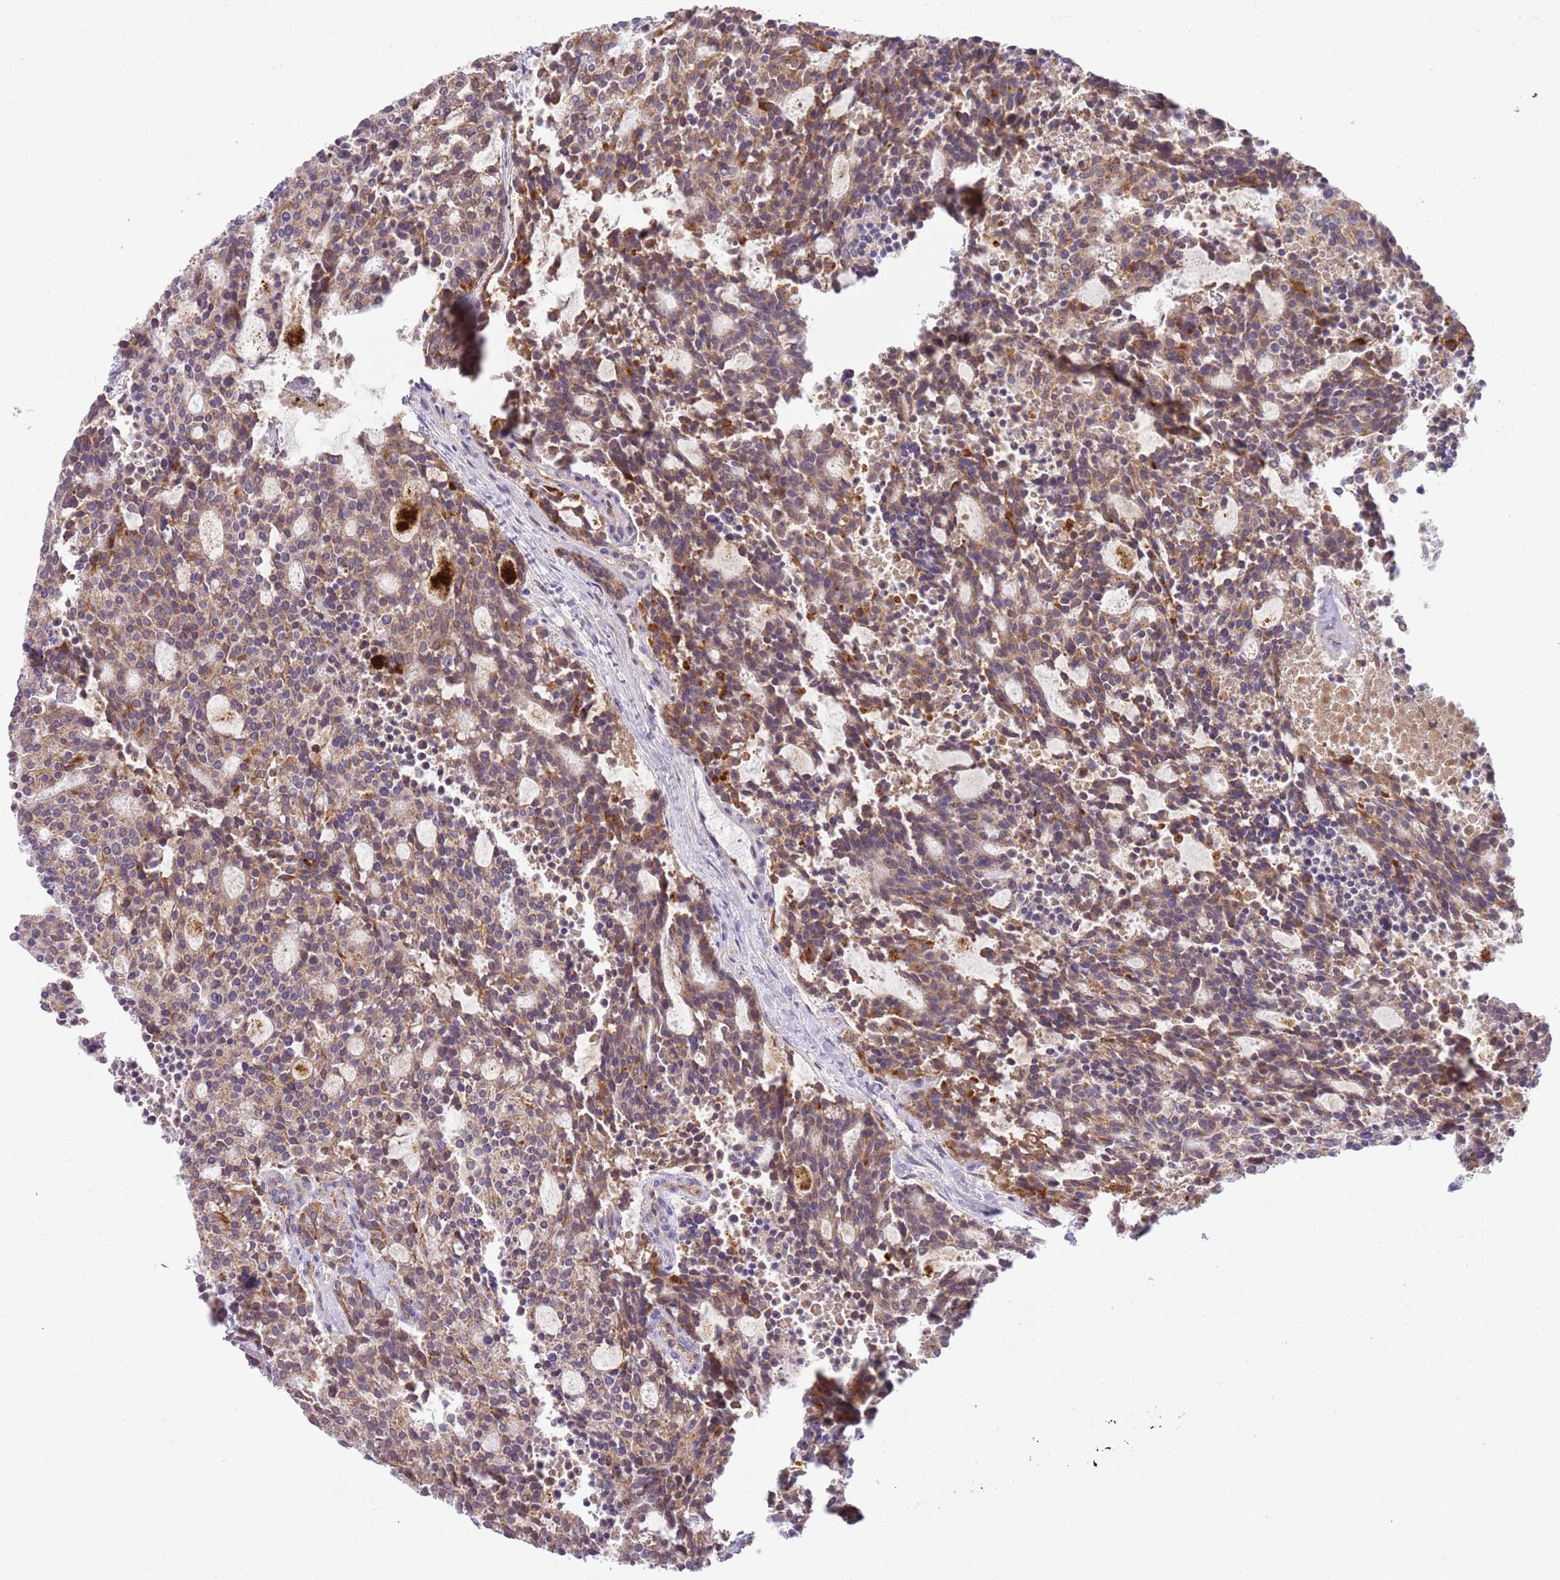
{"staining": {"intensity": "moderate", "quantity": ">75%", "location": "cytoplasmic/membranous"}, "tissue": "carcinoid", "cell_type": "Tumor cells", "image_type": "cancer", "snomed": [{"axis": "morphology", "description": "Carcinoid, malignant, NOS"}, {"axis": "topography", "description": "Pancreas"}], "caption": "Protein expression analysis of carcinoid reveals moderate cytoplasmic/membranous positivity in about >75% of tumor cells. The protein of interest is stained brown, and the nuclei are stained in blue (DAB (3,3'-diaminobenzidine) IHC with brightfield microscopy, high magnification).", "gene": "SKOR2", "patient": {"sex": "female", "age": 54}}